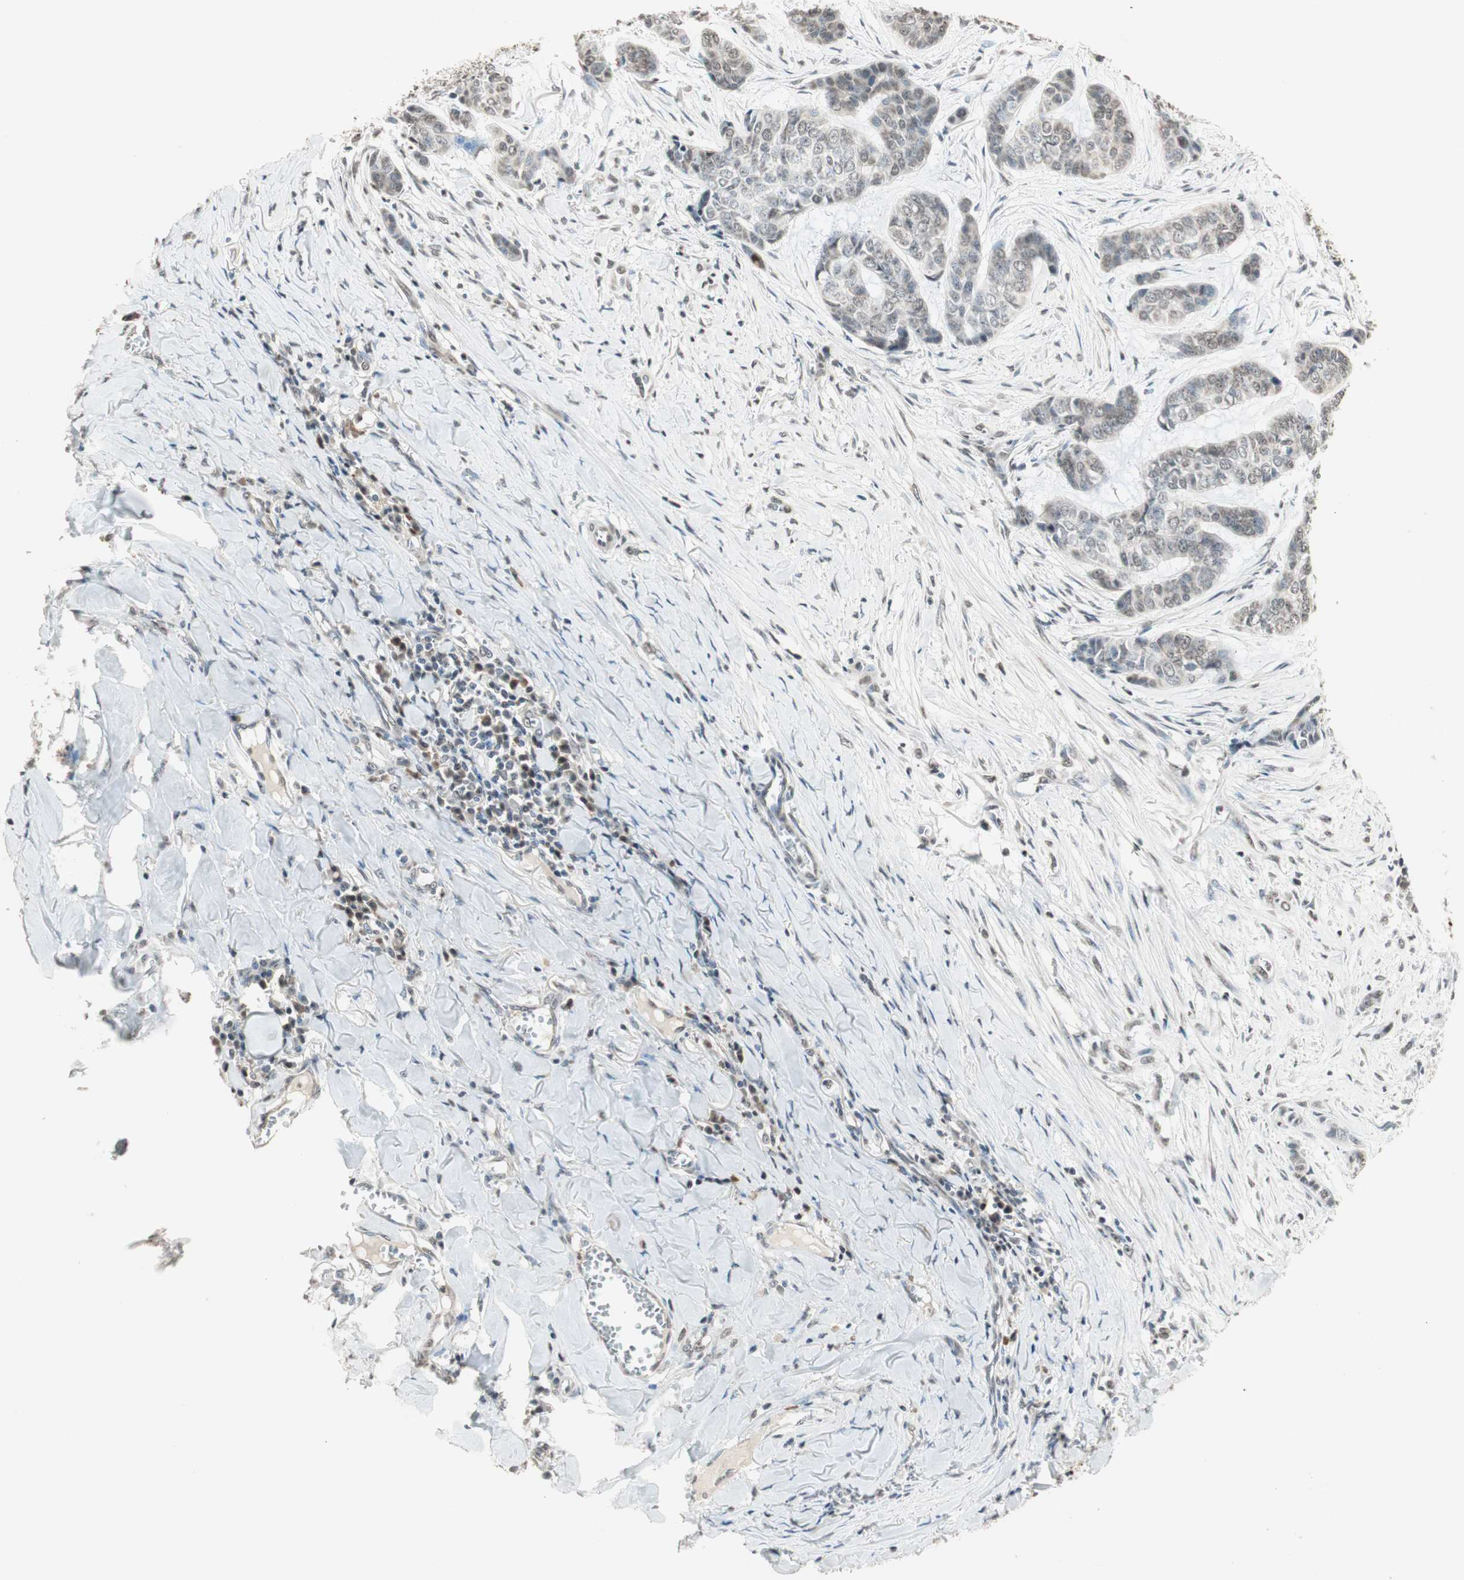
{"staining": {"intensity": "weak", "quantity": "25%-75%", "location": "cytoplasmic/membranous,nuclear"}, "tissue": "skin cancer", "cell_type": "Tumor cells", "image_type": "cancer", "snomed": [{"axis": "morphology", "description": "Basal cell carcinoma"}, {"axis": "topography", "description": "Skin"}], "caption": "This histopathology image displays immunohistochemistry staining of human basal cell carcinoma (skin), with low weak cytoplasmic/membranous and nuclear positivity in approximately 25%-75% of tumor cells.", "gene": "PRELID1", "patient": {"sex": "female", "age": 64}}